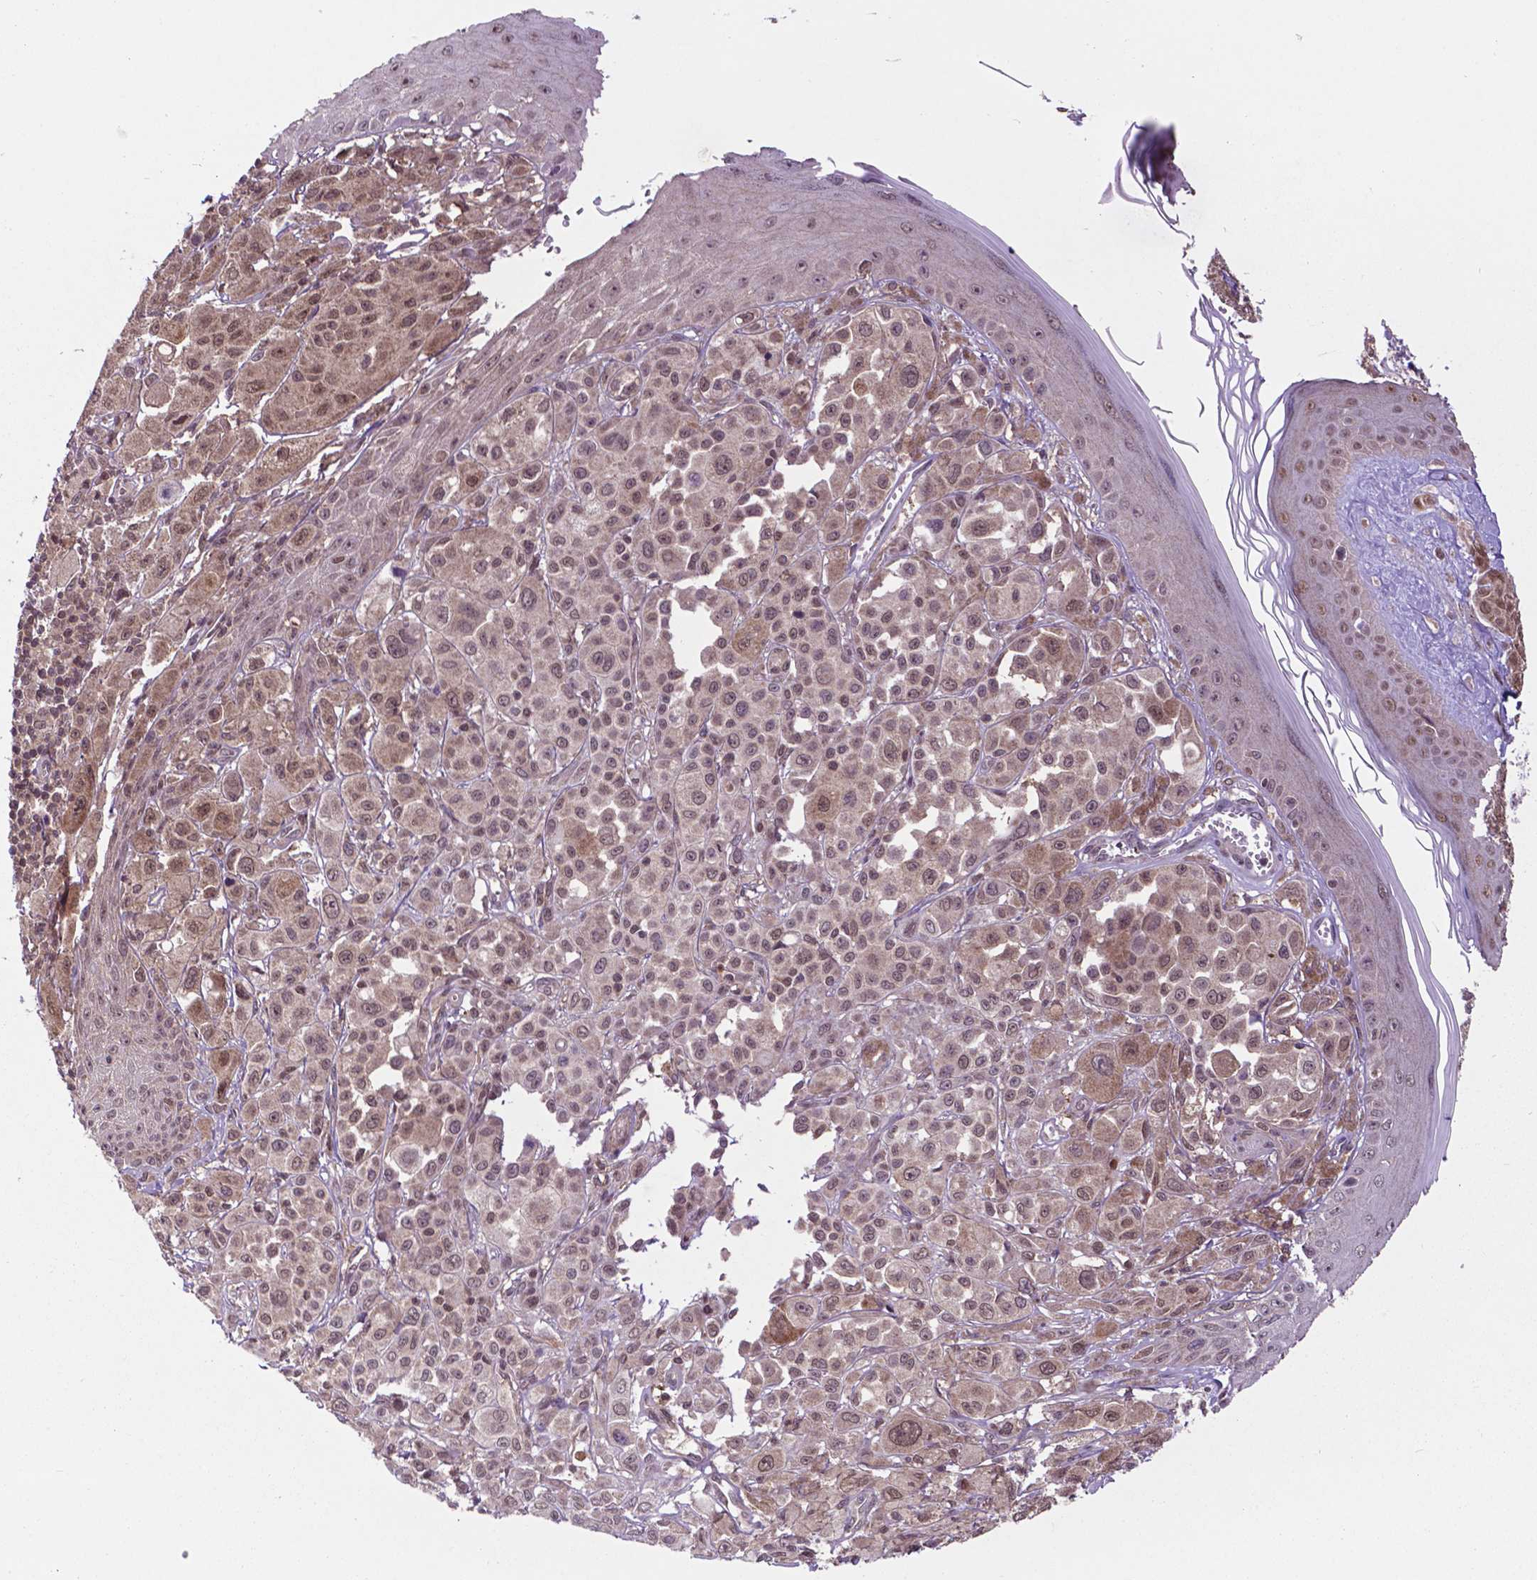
{"staining": {"intensity": "weak", "quantity": "25%-75%", "location": "nuclear"}, "tissue": "melanoma", "cell_type": "Tumor cells", "image_type": "cancer", "snomed": [{"axis": "morphology", "description": "Malignant melanoma, NOS"}, {"axis": "topography", "description": "Skin"}], "caption": "This is a micrograph of immunohistochemistry (IHC) staining of malignant melanoma, which shows weak positivity in the nuclear of tumor cells.", "gene": "OTUB1", "patient": {"sex": "male", "age": 67}}